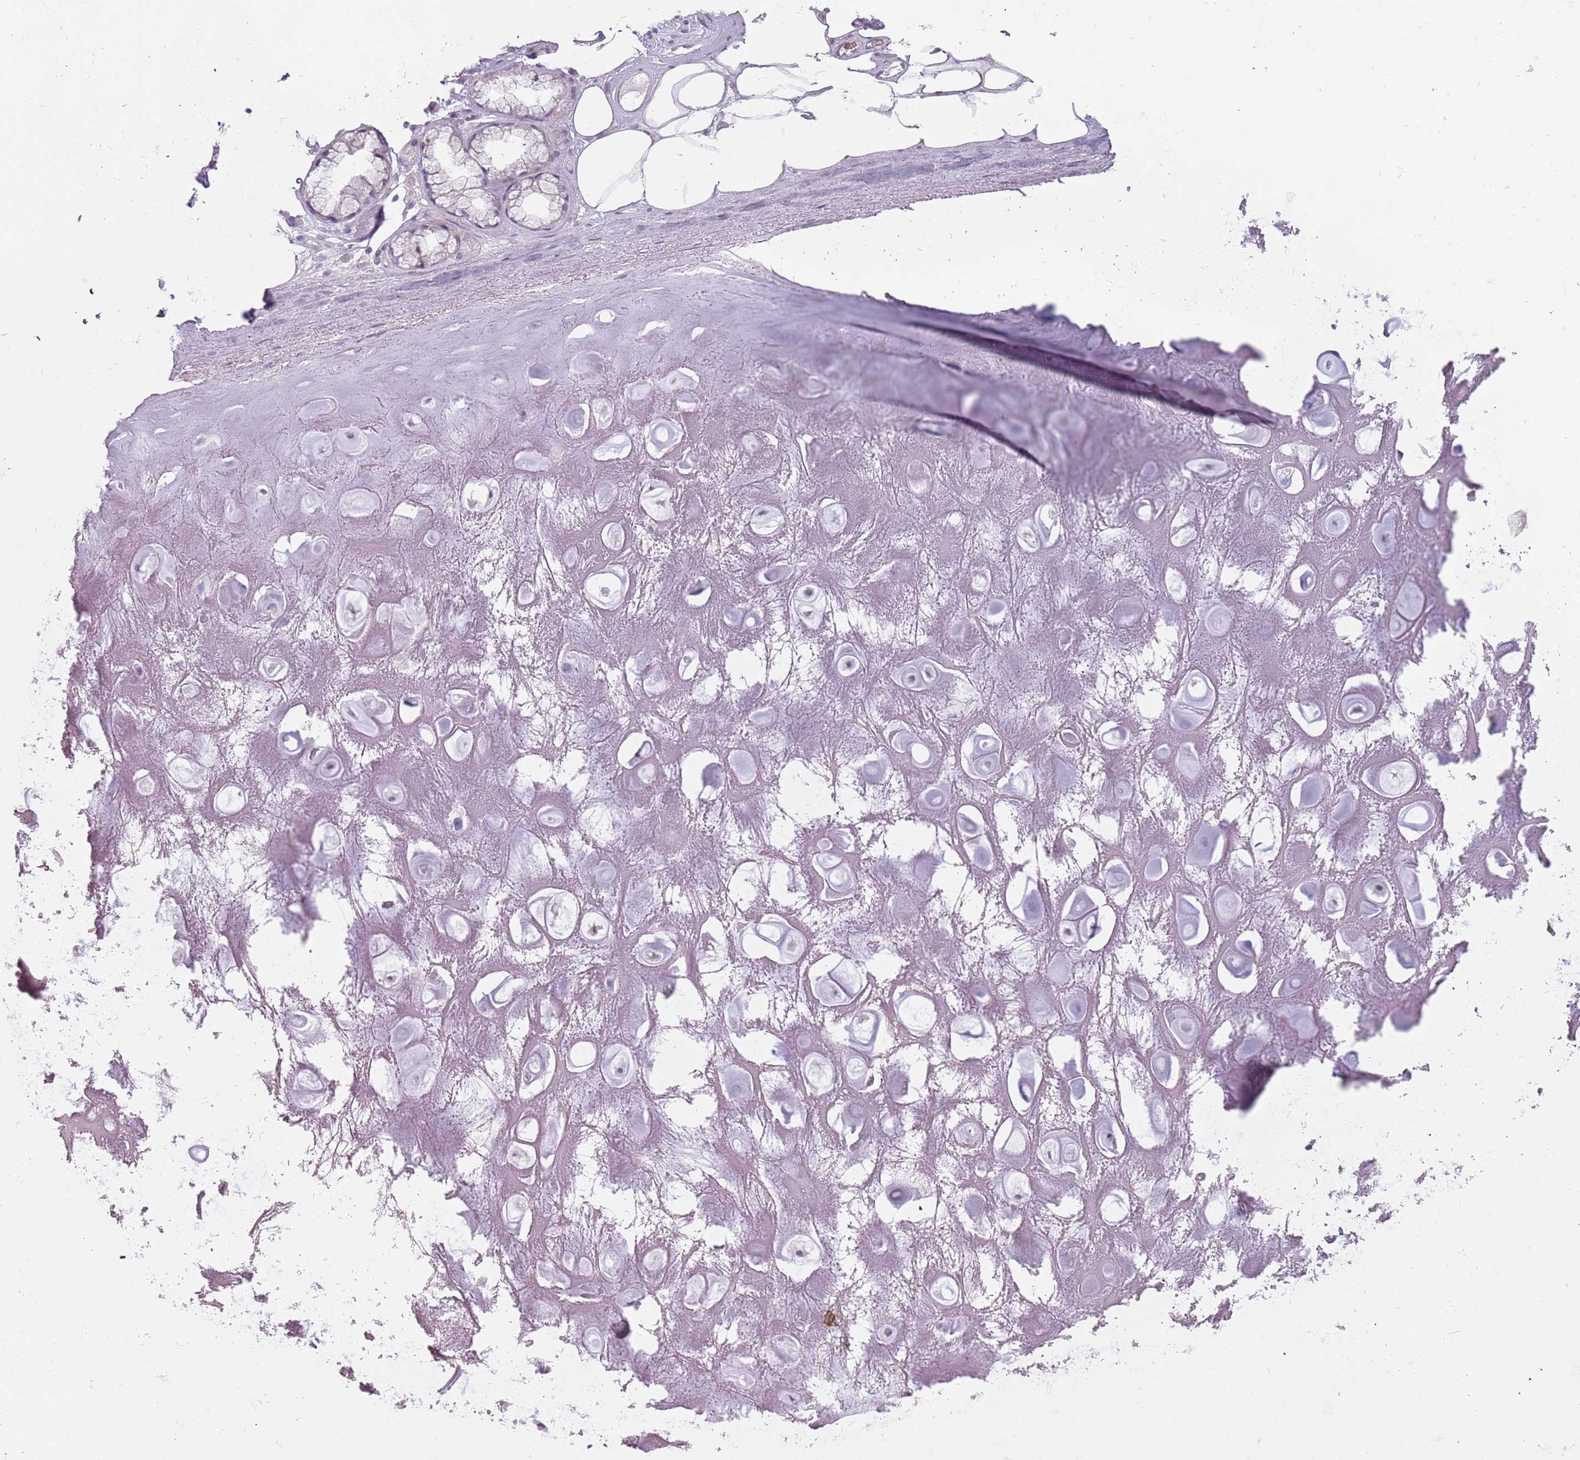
{"staining": {"intensity": "negative", "quantity": "none", "location": "none"}, "tissue": "adipose tissue", "cell_type": "Adipocytes", "image_type": "normal", "snomed": [{"axis": "morphology", "description": "Normal tissue, NOS"}, {"axis": "topography", "description": "Cartilage tissue"}], "caption": "Adipocytes show no significant staining in unremarkable adipose tissue. (DAB IHC with hematoxylin counter stain).", "gene": "RFX2", "patient": {"sex": "male", "age": 81}}